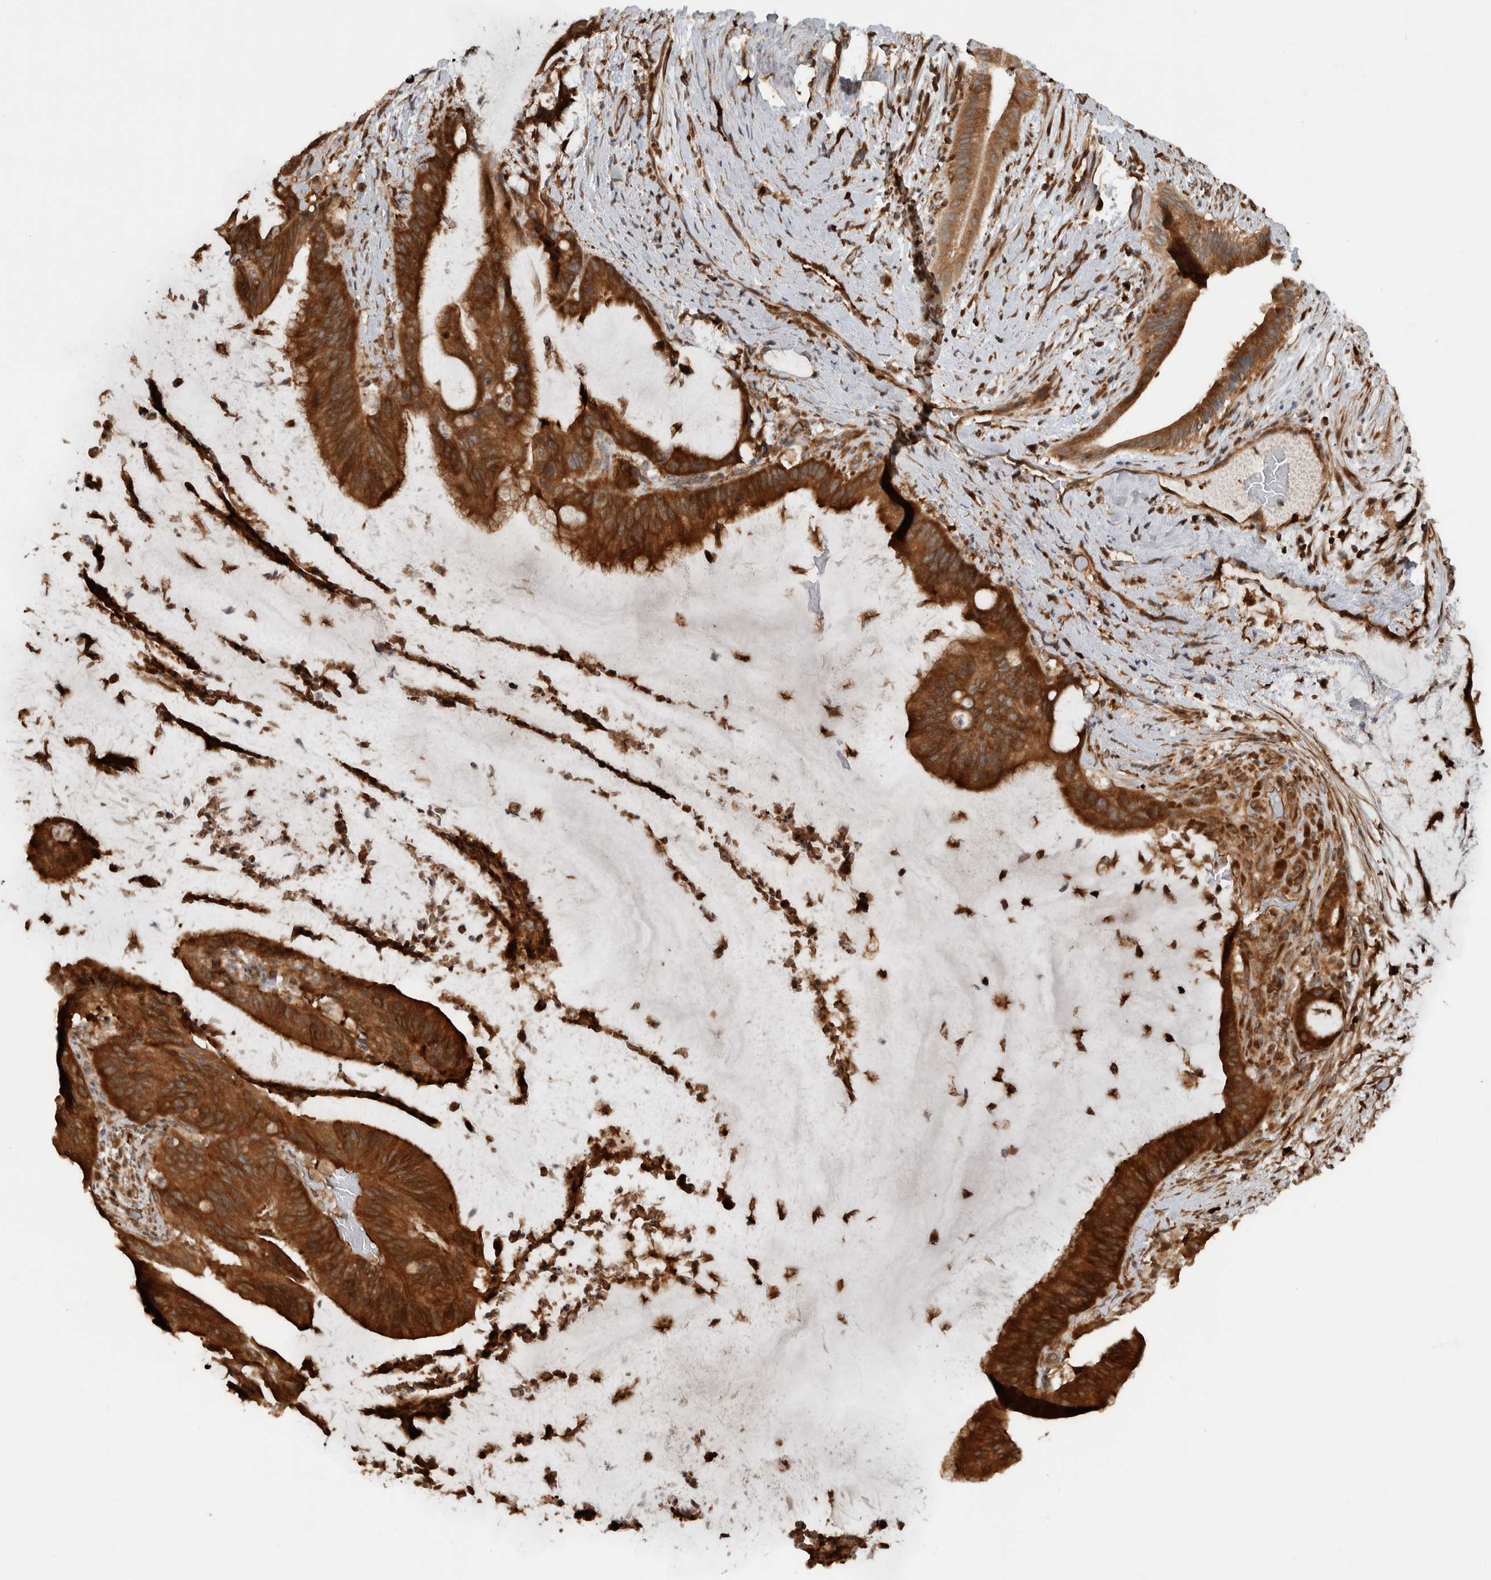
{"staining": {"intensity": "strong", "quantity": ">75%", "location": "cytoplasmic/membranous"}, "tissue": "liver cancer", "cell_type": "Tumor cells", "image_type": "cancer", "snomed": [{"axis": "morphology", "description": "Normal tissue, NOS"}, {"axis": "morphology", "description": "Cholangiocarcinoma"}, {"axis": "topography", "description": "Liver"}, {"axis": "topography", "description": "Peripheral nerve tissue"}], "caption": "Immunohistochemical staining of liver cancer shows high levels of strong cytoplasmic/membranous protein staining in approximately >75% of tumor cells.", "gene": "CNTROB", "patient": {"sex": "female", "age": 73}}